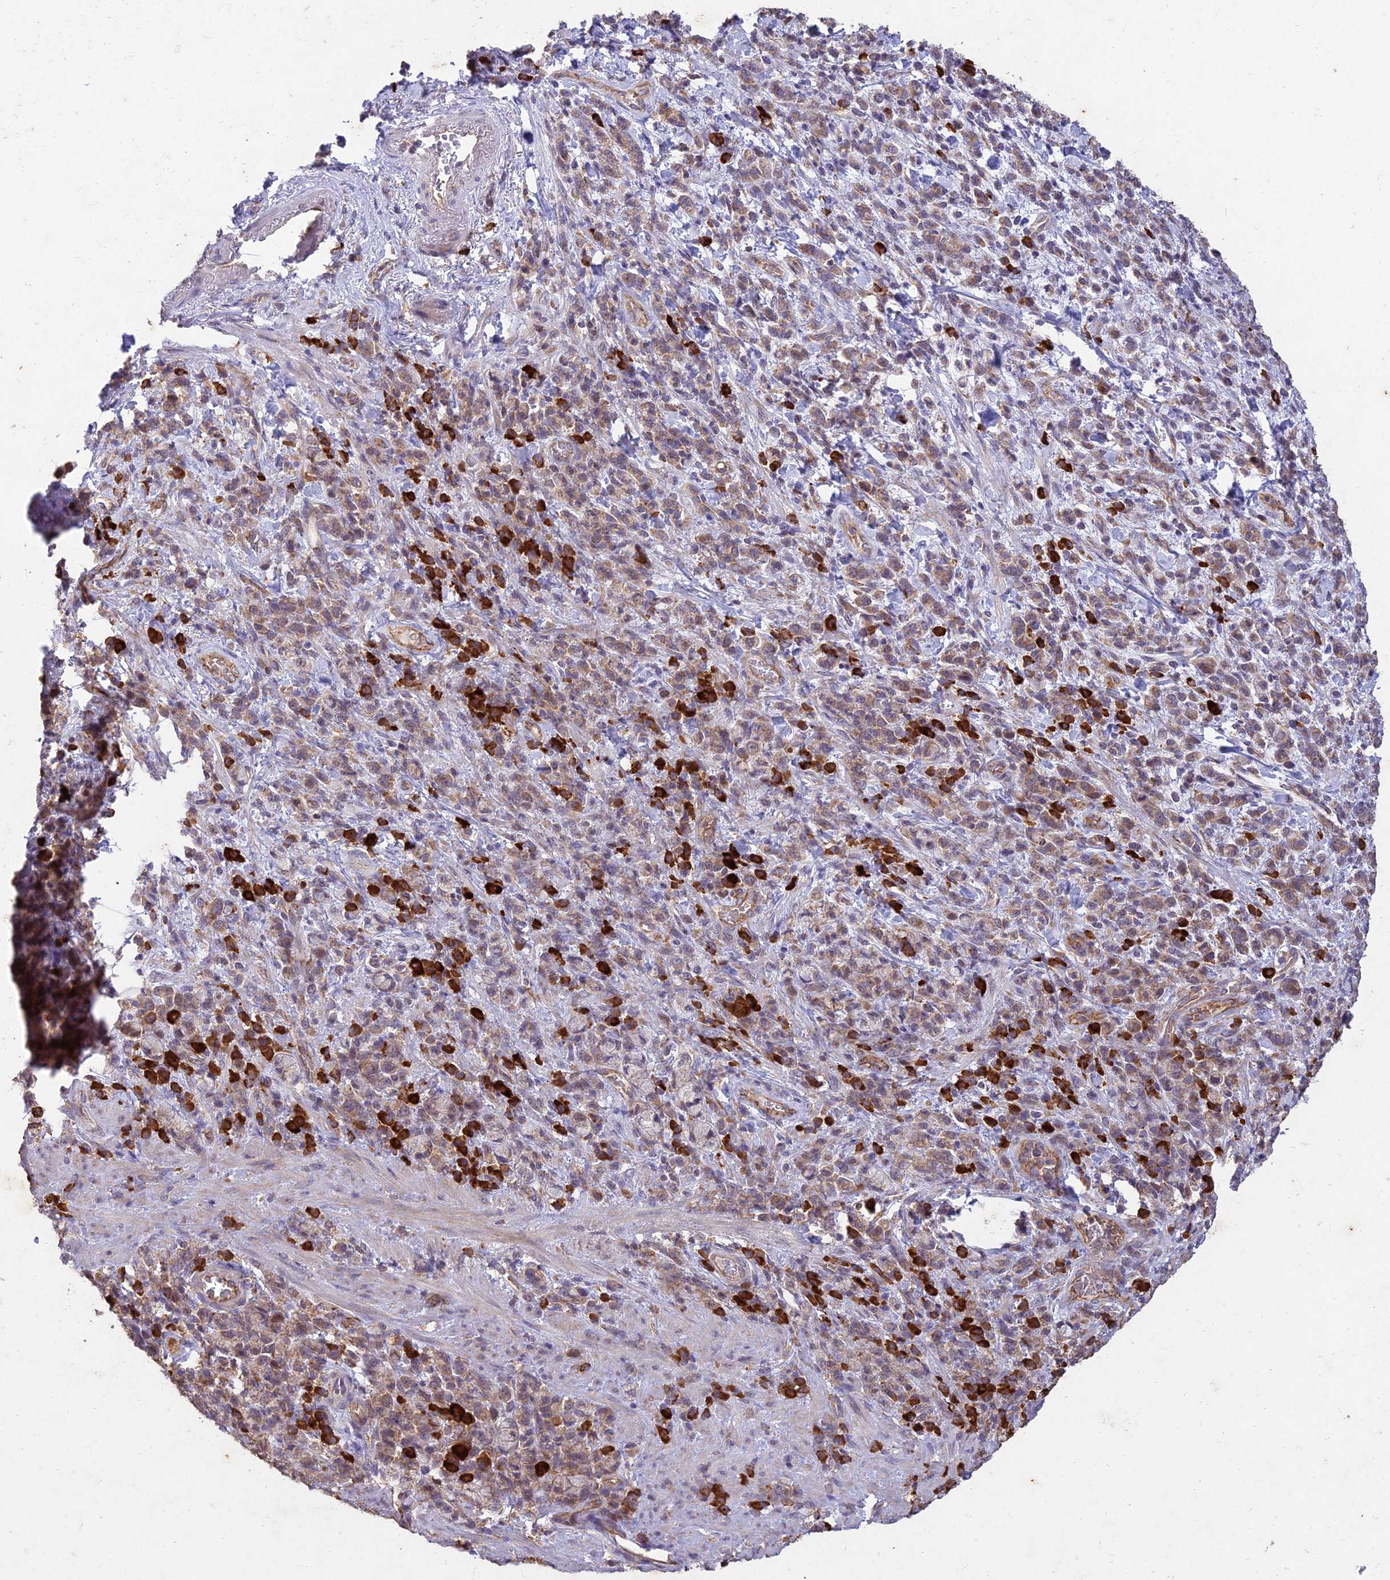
{"staining": {"intensity": "weak", "quantity": "25%-75%", "location": "cytoplasmic/membranous"}, "tissue": "stomach cancer", "cell_type": "Tumor cells", "image_type": "cancer", "snomed": [{"axis": "morphology", "description": "Adenocarcinoma, NOS"}, {"axis": "topography", "description": "Stomach"}], "caption": "This is a micrograph of immunohistochemistry (IHC) staining of stomach cancer, which shows weak positivity in the cytoplasmic/membranous of tumor cells.", "gene": "NXNL2", "patient": {"sex": "male", "age": 76}}